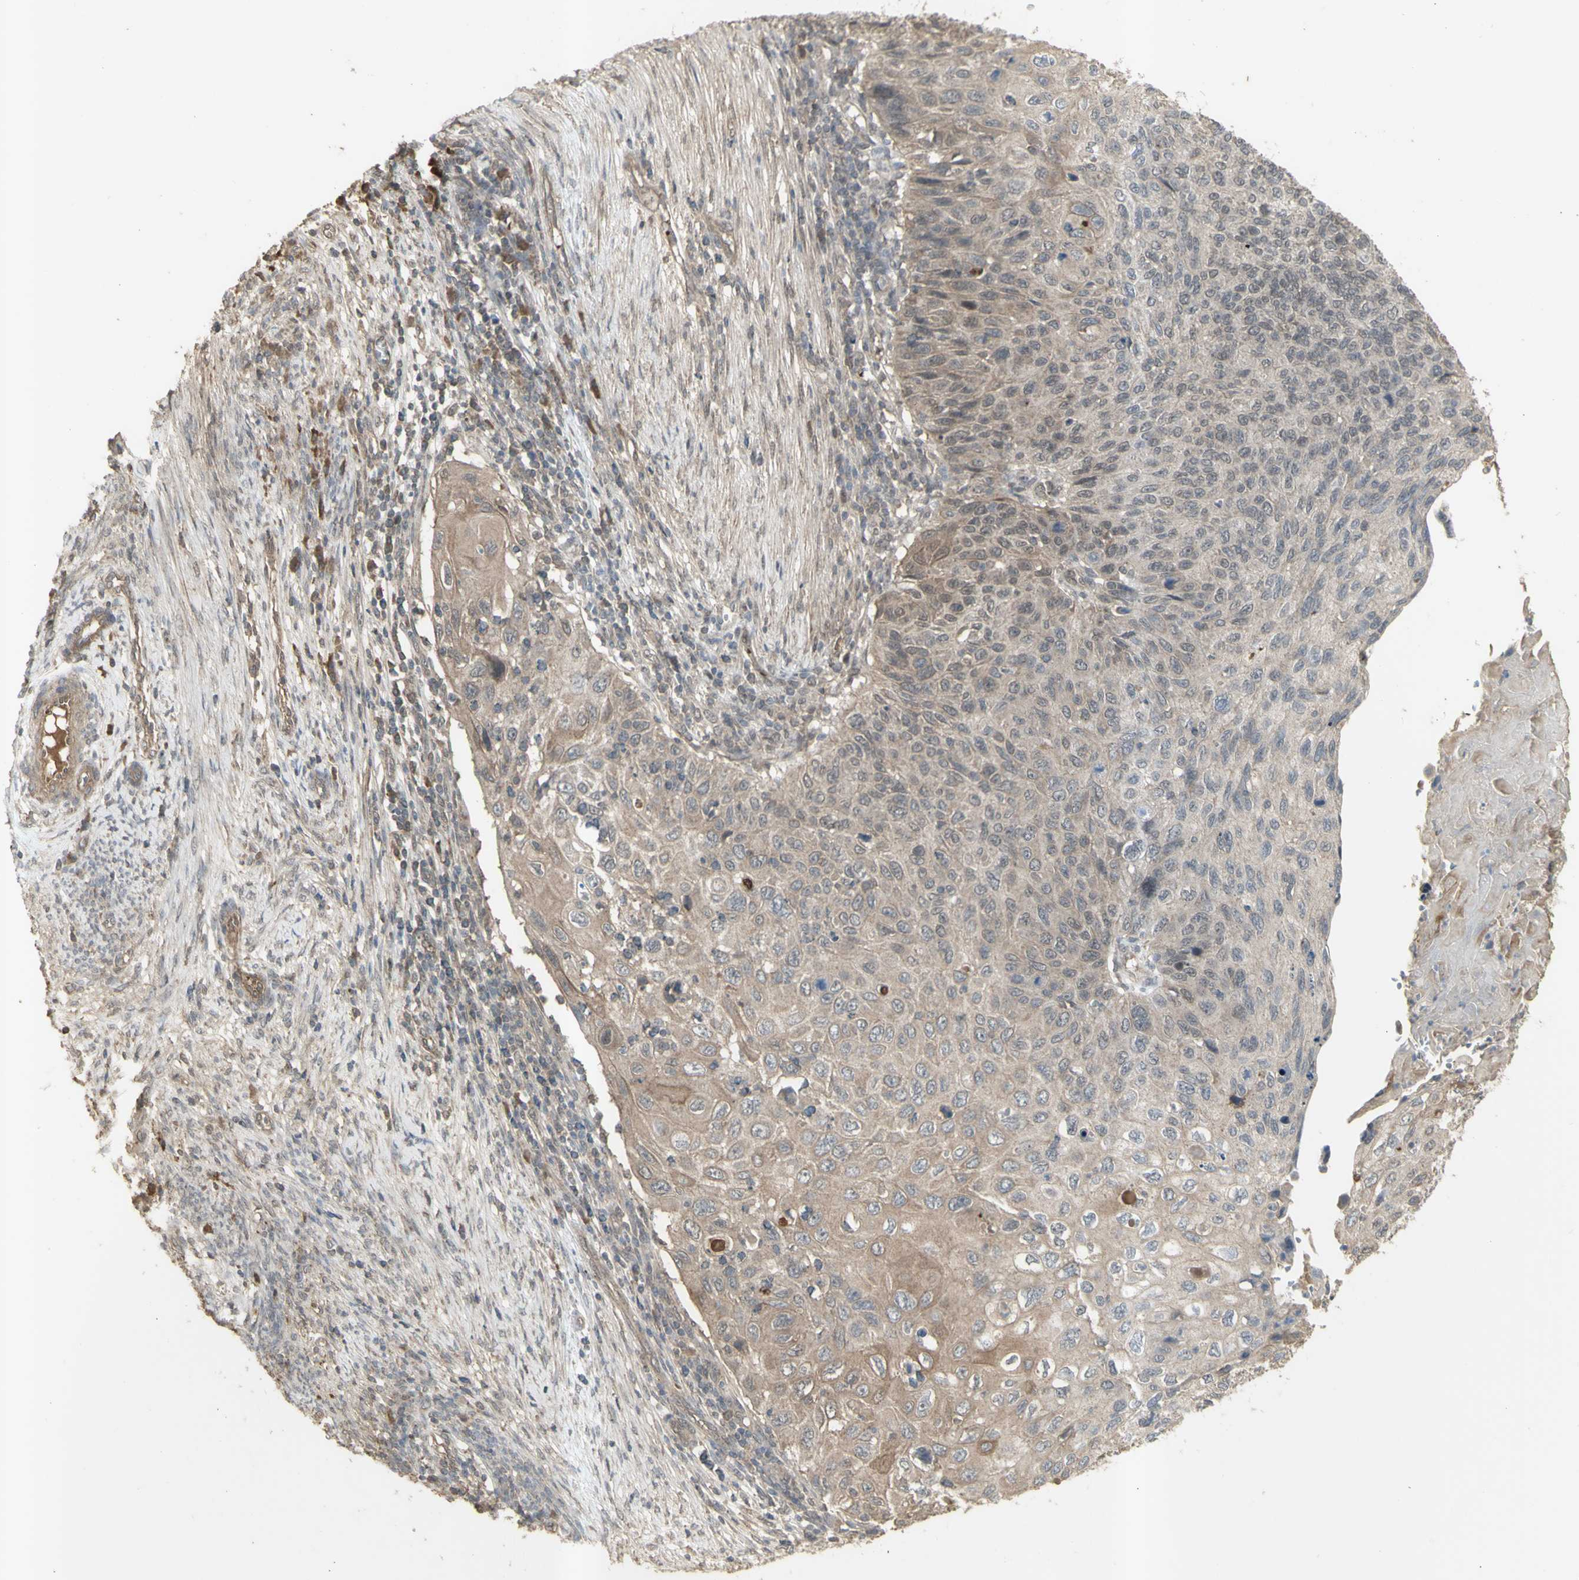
{"staining": {"intensity": "weak", "quantity": ">75%", "location": "cytoplasmic/membranous,nuclear"}, "tissue": "cervical cancer", "cell_type": "Tumor cells", "image_type": "cancer", "snomed": [{"axis": "morphology", "description": "Squamous cell carcinoma, NOS"}, {"axis": "topography", "description": "Cervix"}], "caption": "Cervical squamous cell carcinoma was stained to show a protein in brown. There is low levels of weak cytoplasmic/membranous and nuclear staining in about >75% of tumor cells.", "gene": "ALOX12", "patient": {"sex": "female", "age": 70}}